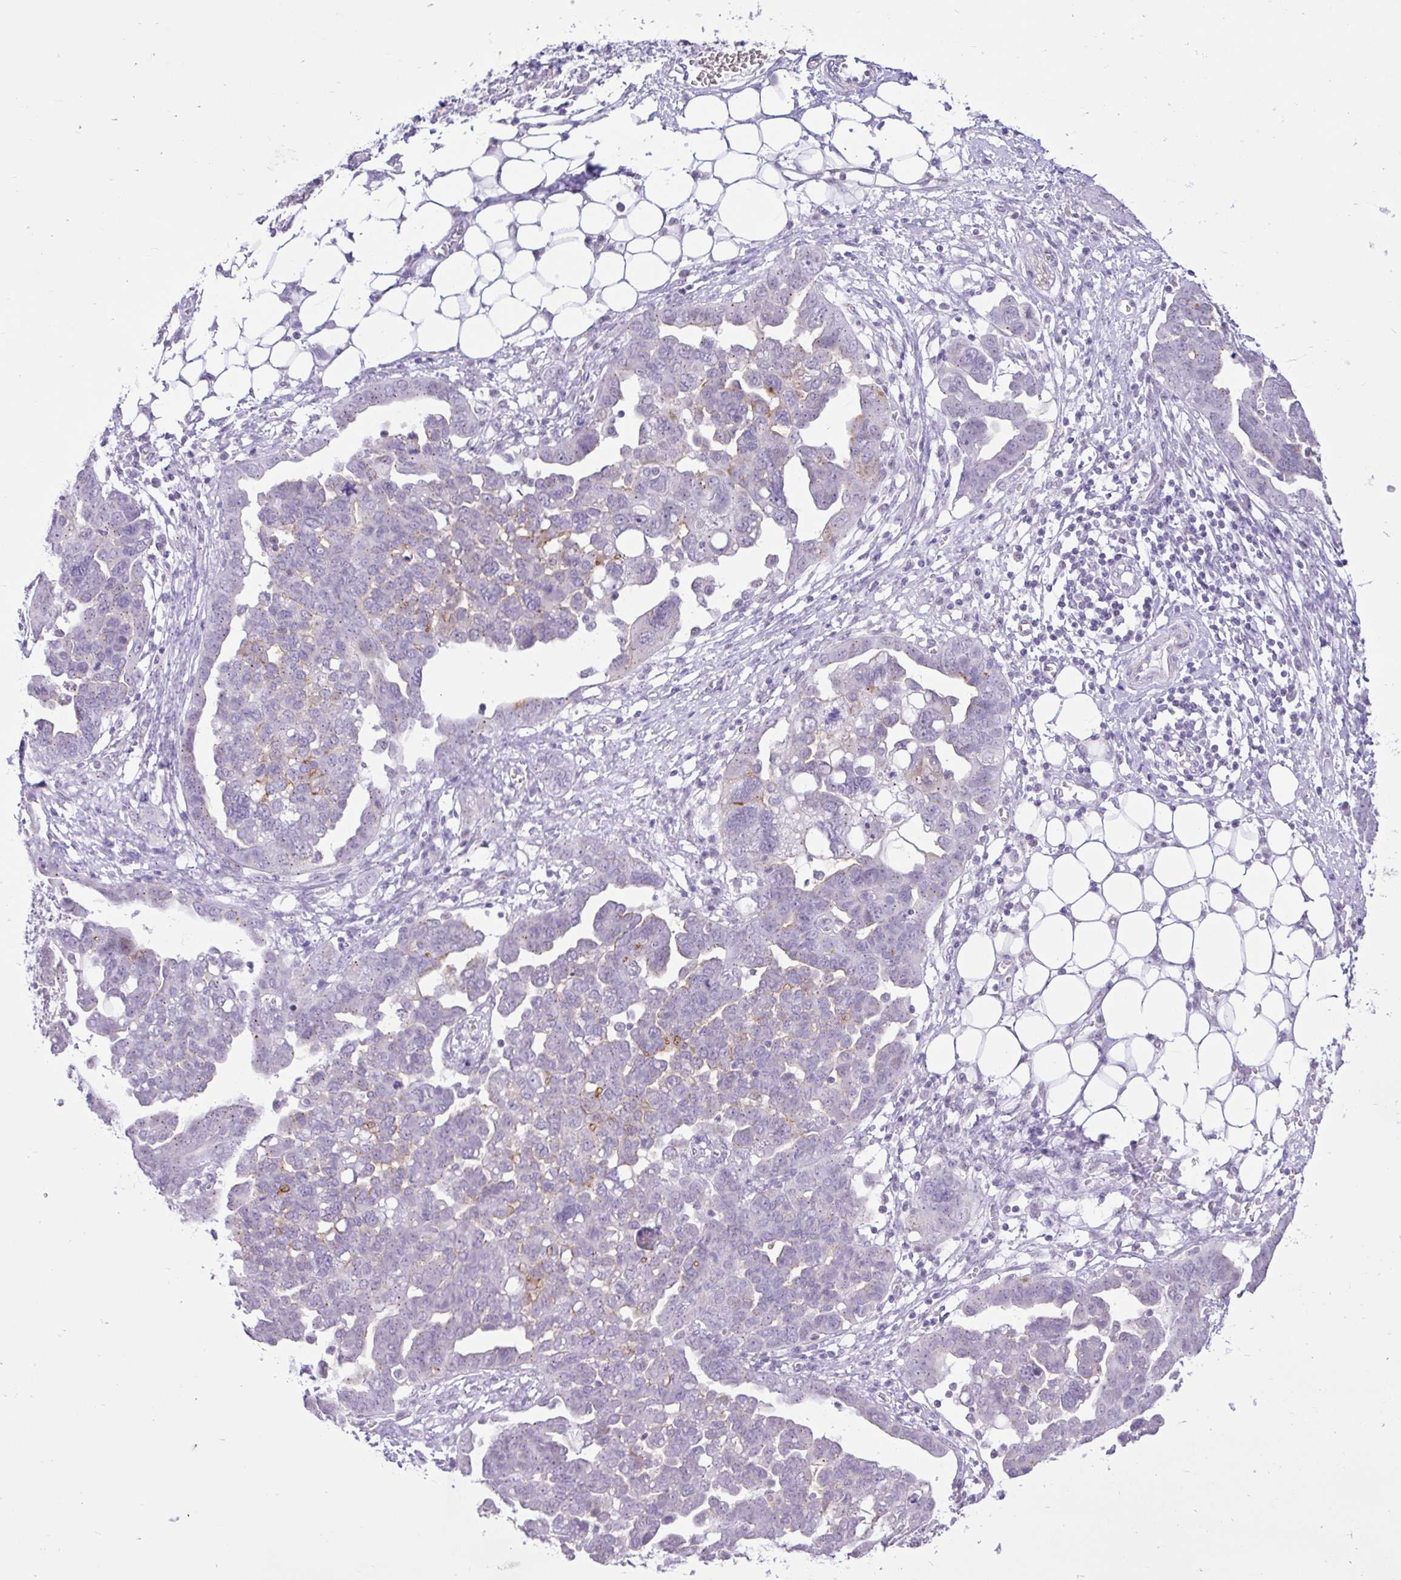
{"staining": {"intensity": "negative", "quantity": "none", "location": "none"}, "tissue": "ovarian cancer", "cell_type": "Tumor cells", "image_type": "cancer", "snomed": [{"axis": "morphology", "description": "Cystadenocarcinoma, serous, NOS"}, {"axis": "topography", "description": "Ovary"}], "caption": "This is an IHC photomicrograph of ovarian serous cystadenocarcinoma. There is no positivity in tumor cells.", "gene": "REEP1", "patient": {"sex": "female", "age": 59}}